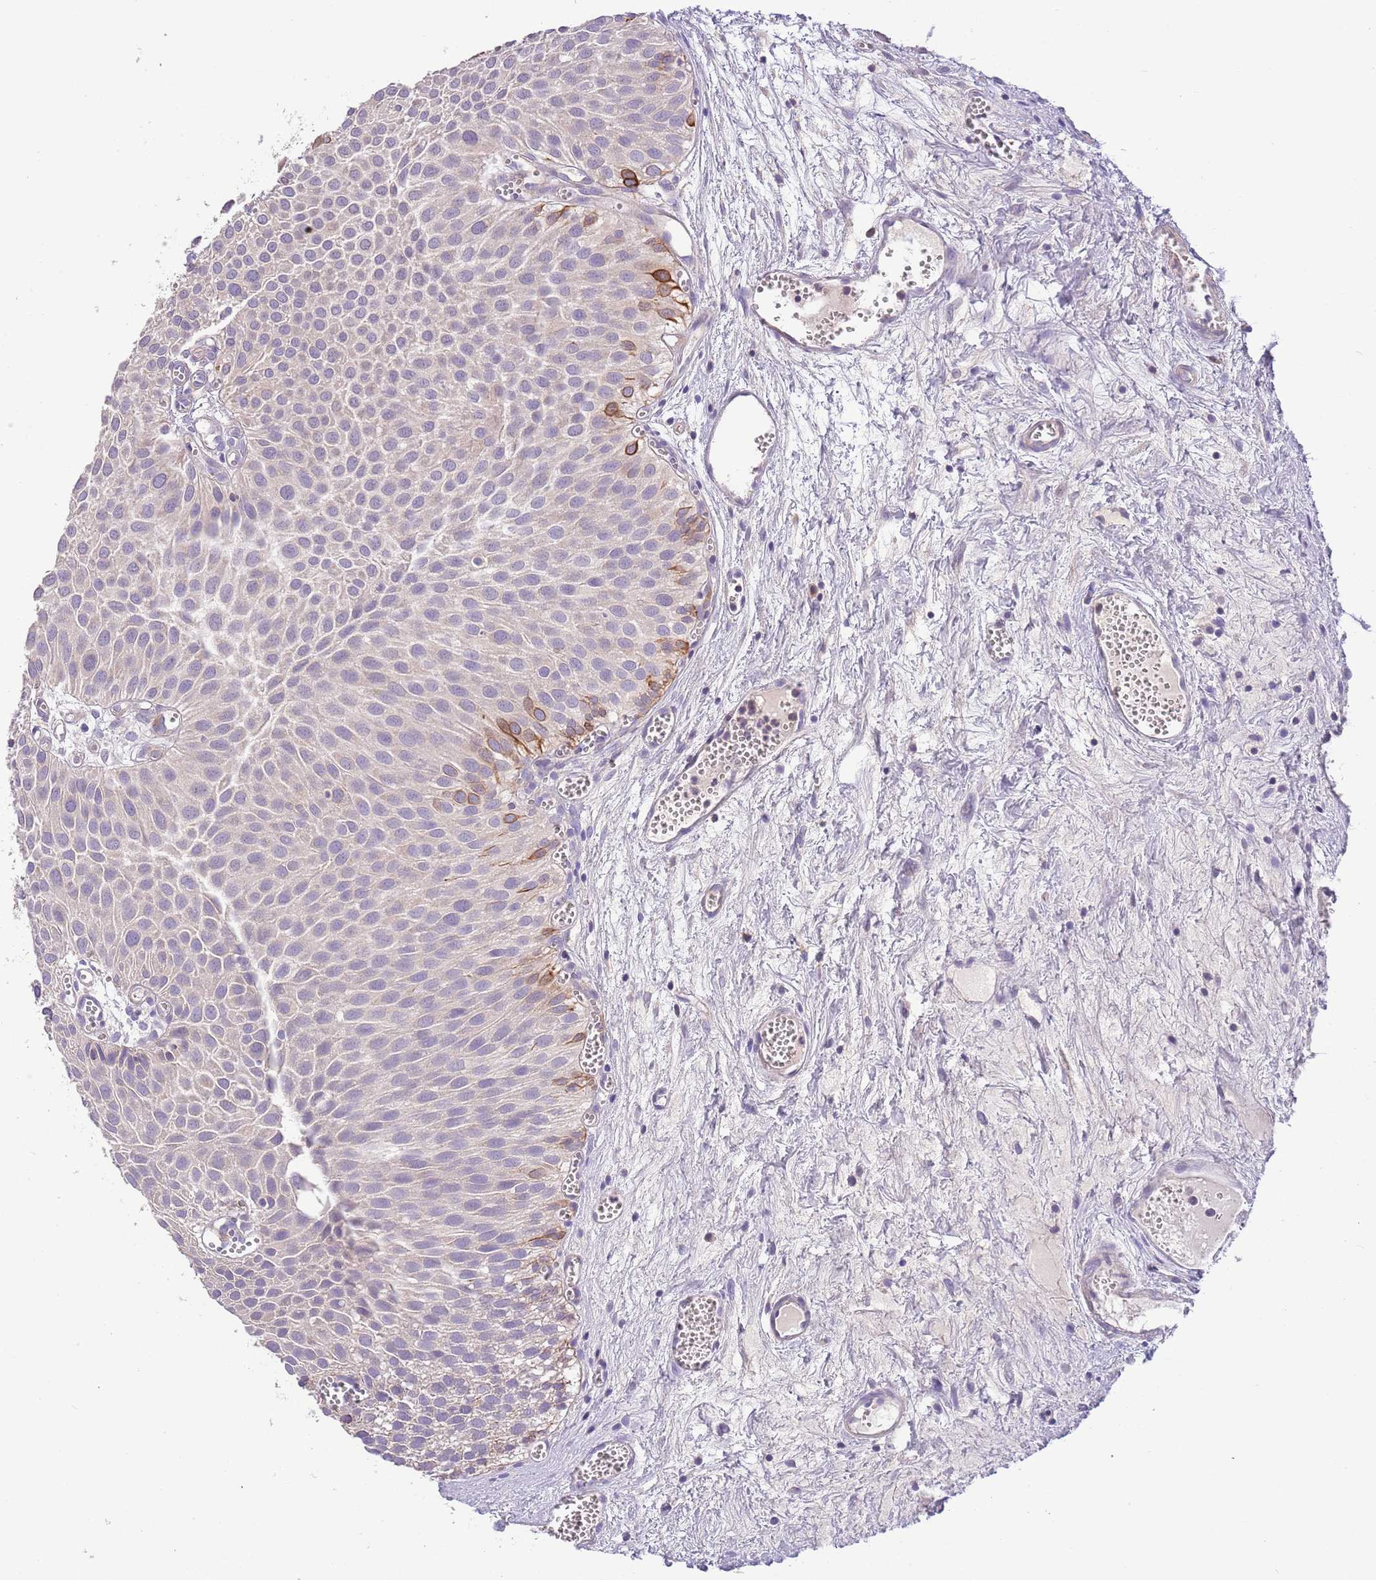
{"staining": {"intensity": "strong", "quantity": "<25%", "location": "cytoplasmic/membranous"}, "tissue": "urothelial cancer", "cell_type": "Tumor cells", "image_type": "cancer", "snomed": [{"axis": "morphology", "description": "Urothelial carcinoma, Low grade"}, {"axis": "topography", "description": "Urinary bladder"}], "caption": "An image of urothelial cancer stained for a protein exhibits strong cytoplasmic/membranous brown staining in tumor cells.", "gene": "ZNF658", "patient": {"sex": "male", "age": 88}}